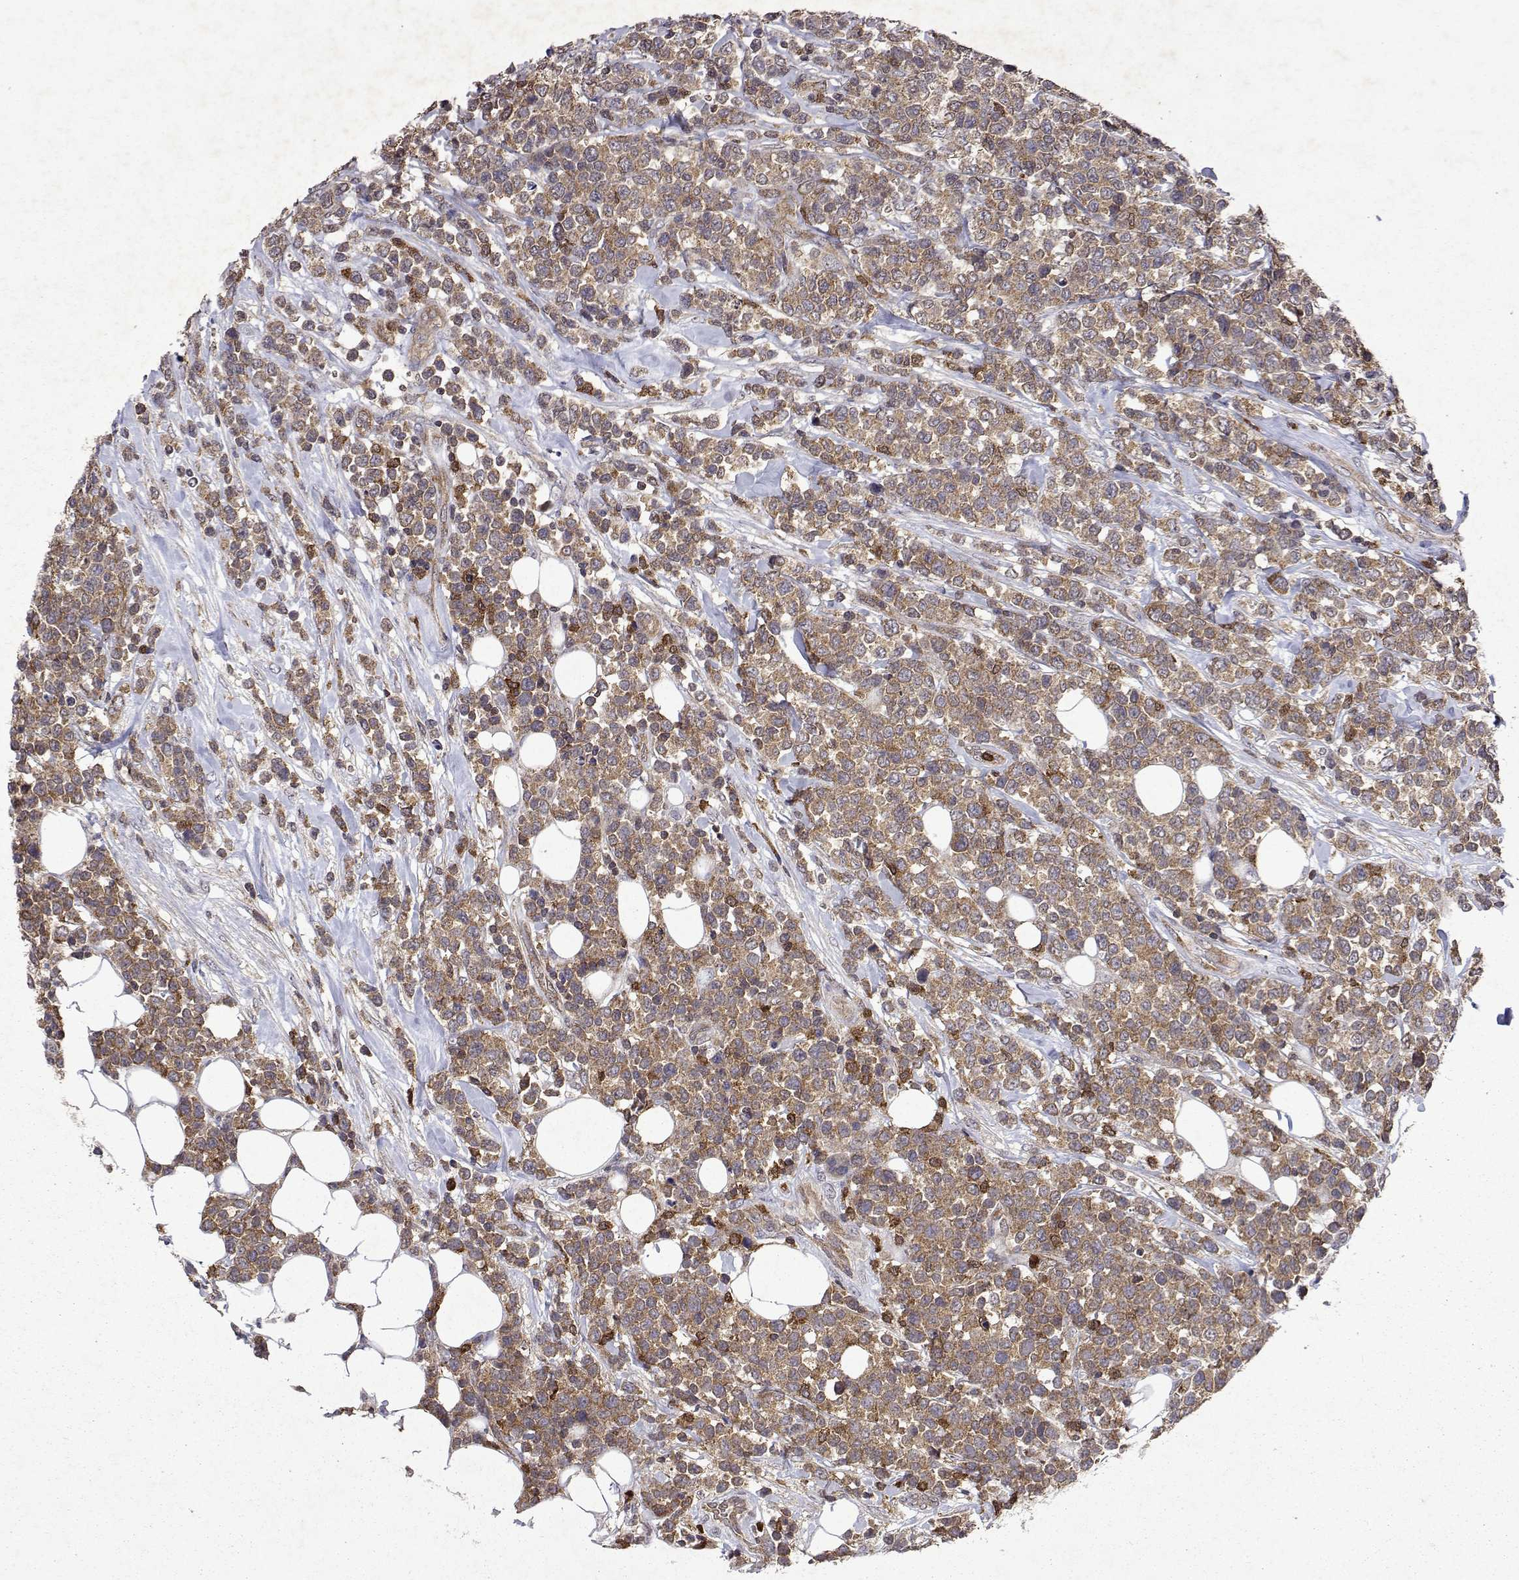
{"staining": {"intensity": "weak", "quantity": ">75%", "location": "cytoplasmic/membranous"}, "tissue": "lymphoma", "cell_type": "Tumor cells", "image_type": "cancer", "snomed": [{"axis": "morphology", "description": "Malignant lymphoma, non-Hodgkin's type, High grade"}, {"axis": "topography", "description": "Soft tissue"}], "caption": "This image demonstrates malignant lymphoma, non-Hodgkin's type (high-grade) stained with immunohistochemistry (IHC) to label a protein in brown. The cytoplasmic/membranous of tumor cells show weak positivity for the protein. Nuclei are counter-stained blue.", "gene": "APAF1", "patient": {"sex": "female", "age": 56}}